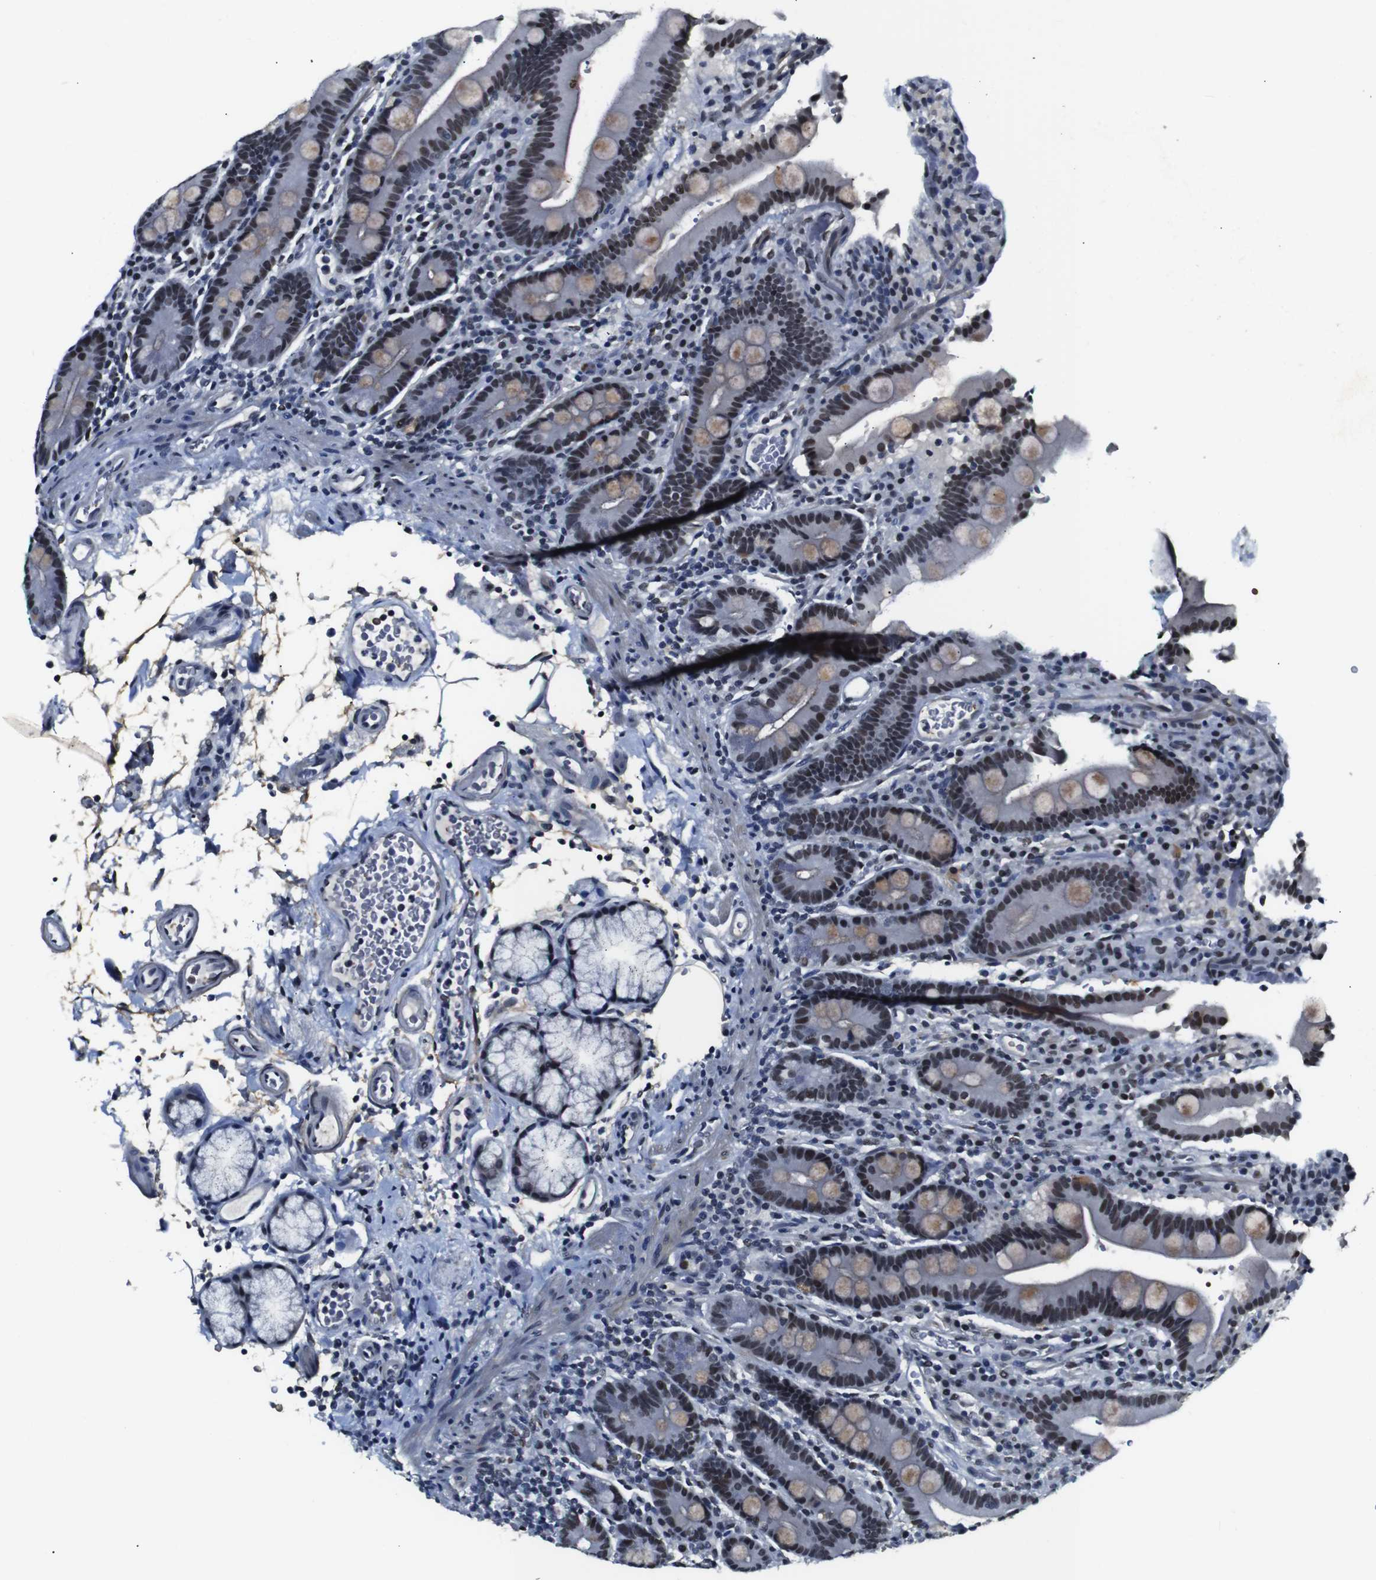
{"staining": {"intensity": "moderate", "quantity": ">75%", "location": "cytoplasmic/membranous,nuclear"}, "tissue": "duodenum", "cell_type": "Glandular cells", "image_type": "normal", "snomed": [{"axis": "morphology", "description": "Normal tissue, NOS"}, {"axis": "topography", "description": "Small intestine, NOS"}], "caption": "Glandular cells exhibit moderate cytoplasmic/membranous,nuclear positivity in about >75% of cells in normal duodenum.", "gene": "ILDR2", "patient": {"sex": "female", "age": 71}}